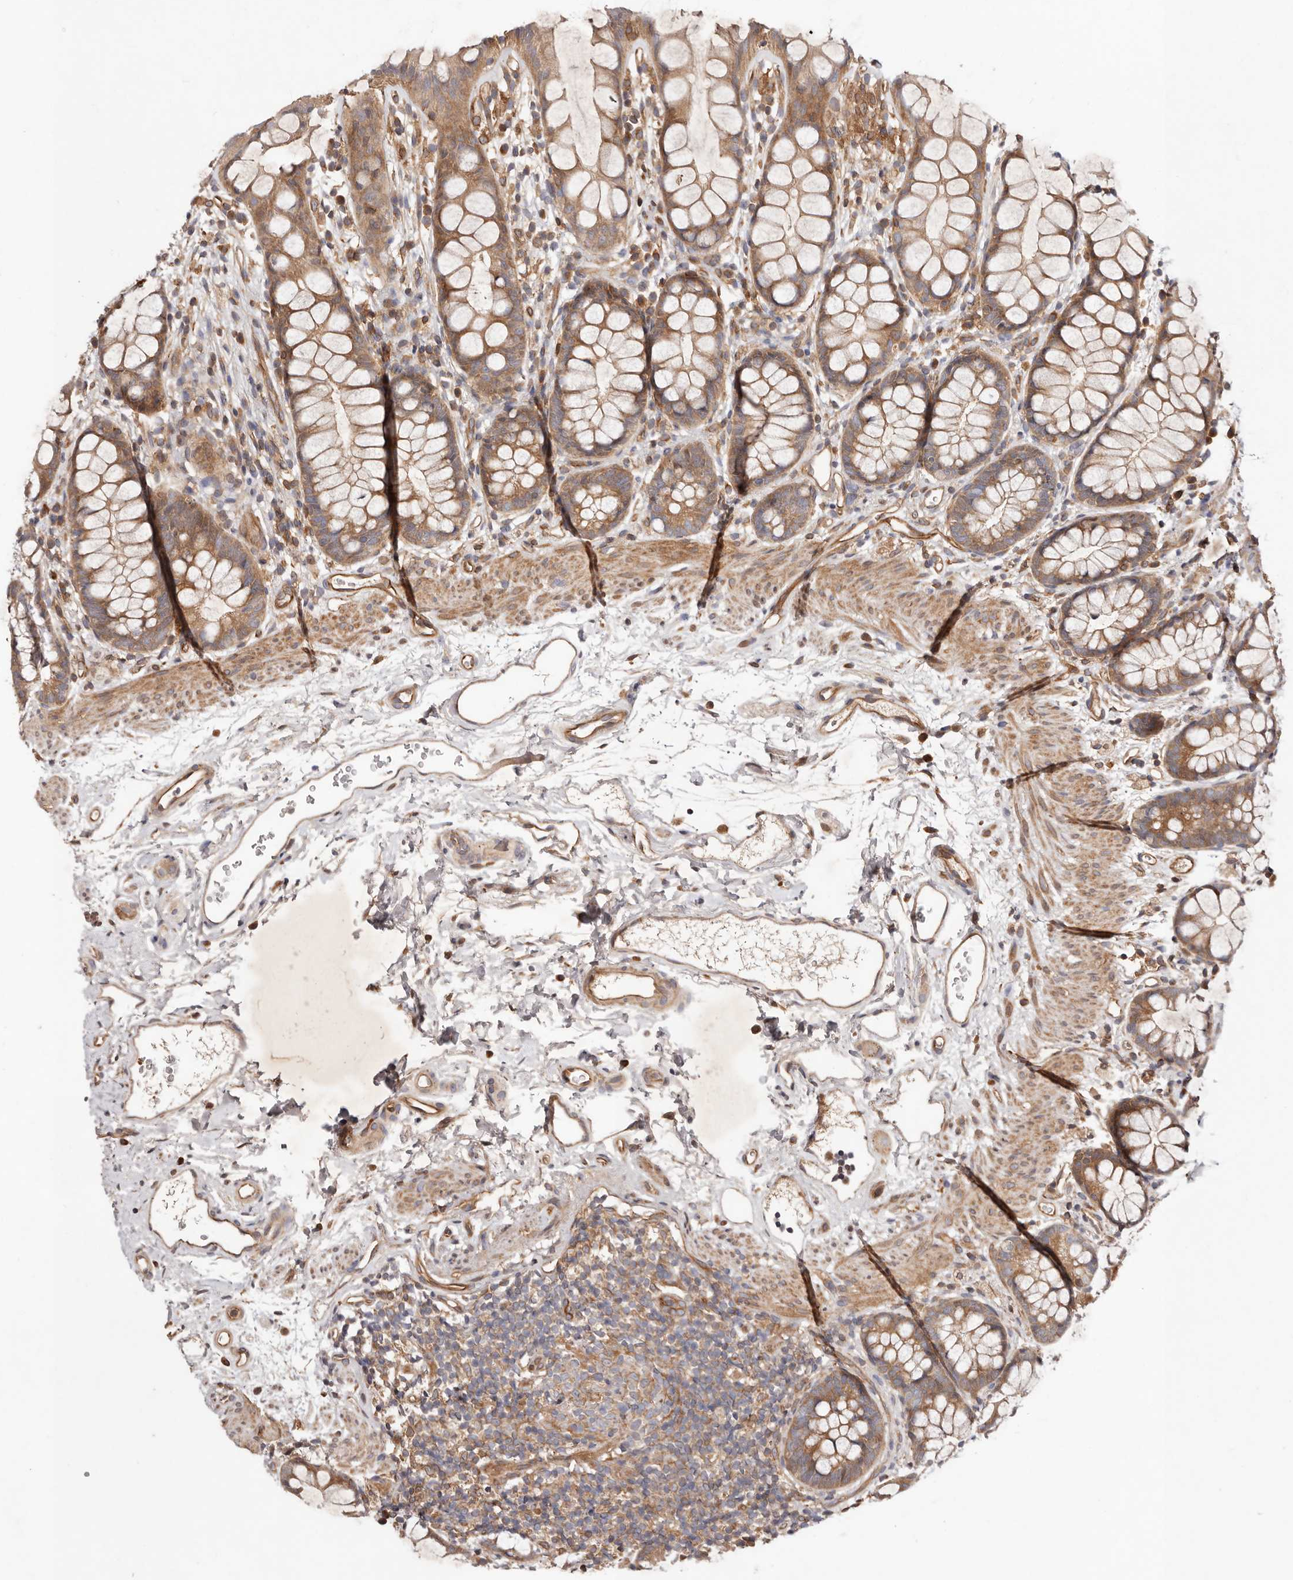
{"staining": {"intensity": "moderate", "quantity": ">75%", "location": "cytoplasmic/membranous"}, "tissue": "rectum", "cell_type": "Glandular cells", "image_type": "normal", "snomed": [{"axis": "morphology", "description": "Normal tissue, NOS"}, {"axis": "topography", "description": "Rectum"}], "caption": "A photomicrograph of rectum stained for a protein displays moderate cytoplasmic/membranous brown staining in glandular cells.", "gene": "MACF1", "patient": {"sex": "female", "age": 65}}